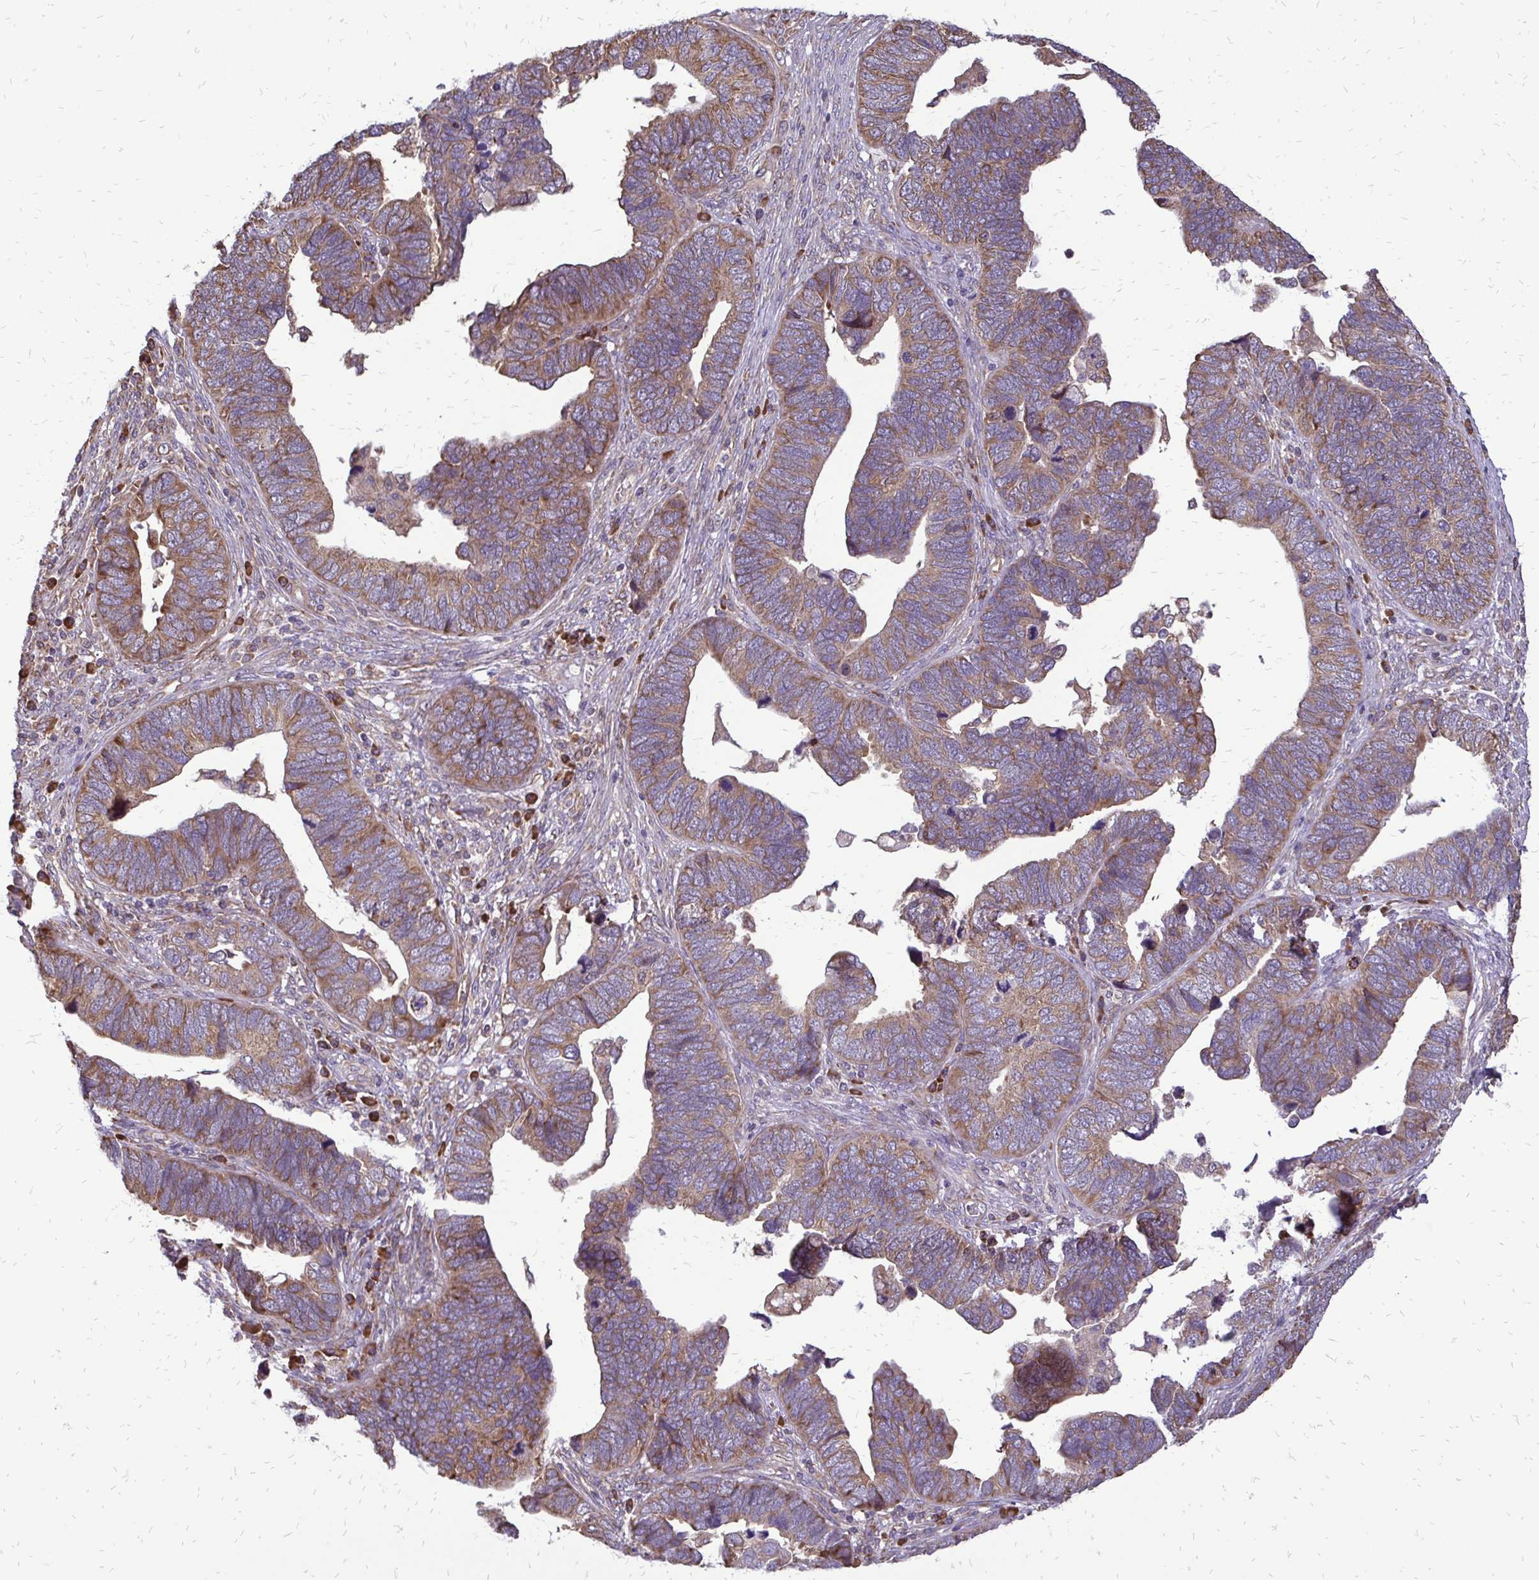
{"staining": {"intensity": "moderate", "quantity": ">75%", "location": "cytoplasmic/membranous"}, "tissue": "endometrial cancer", "cell_type": "Tumor cells", "image_type": "cancer", "snomed": [{"axis": "morphology", "description": "Adenocarcinoma, NOS"}, {"axis": "topography", "description": "Endometrium"}], "caption": "Protein staining of adenocarcinoma (endometrial) tissue exhibits moderate cytoplasmic/membranous staining in about >75% of tumor cells. (DAB = brown stain, brightfield microscopy at high magnification).", "gene": "RPS3", "patient": {"sex": "female", "age": 79}}